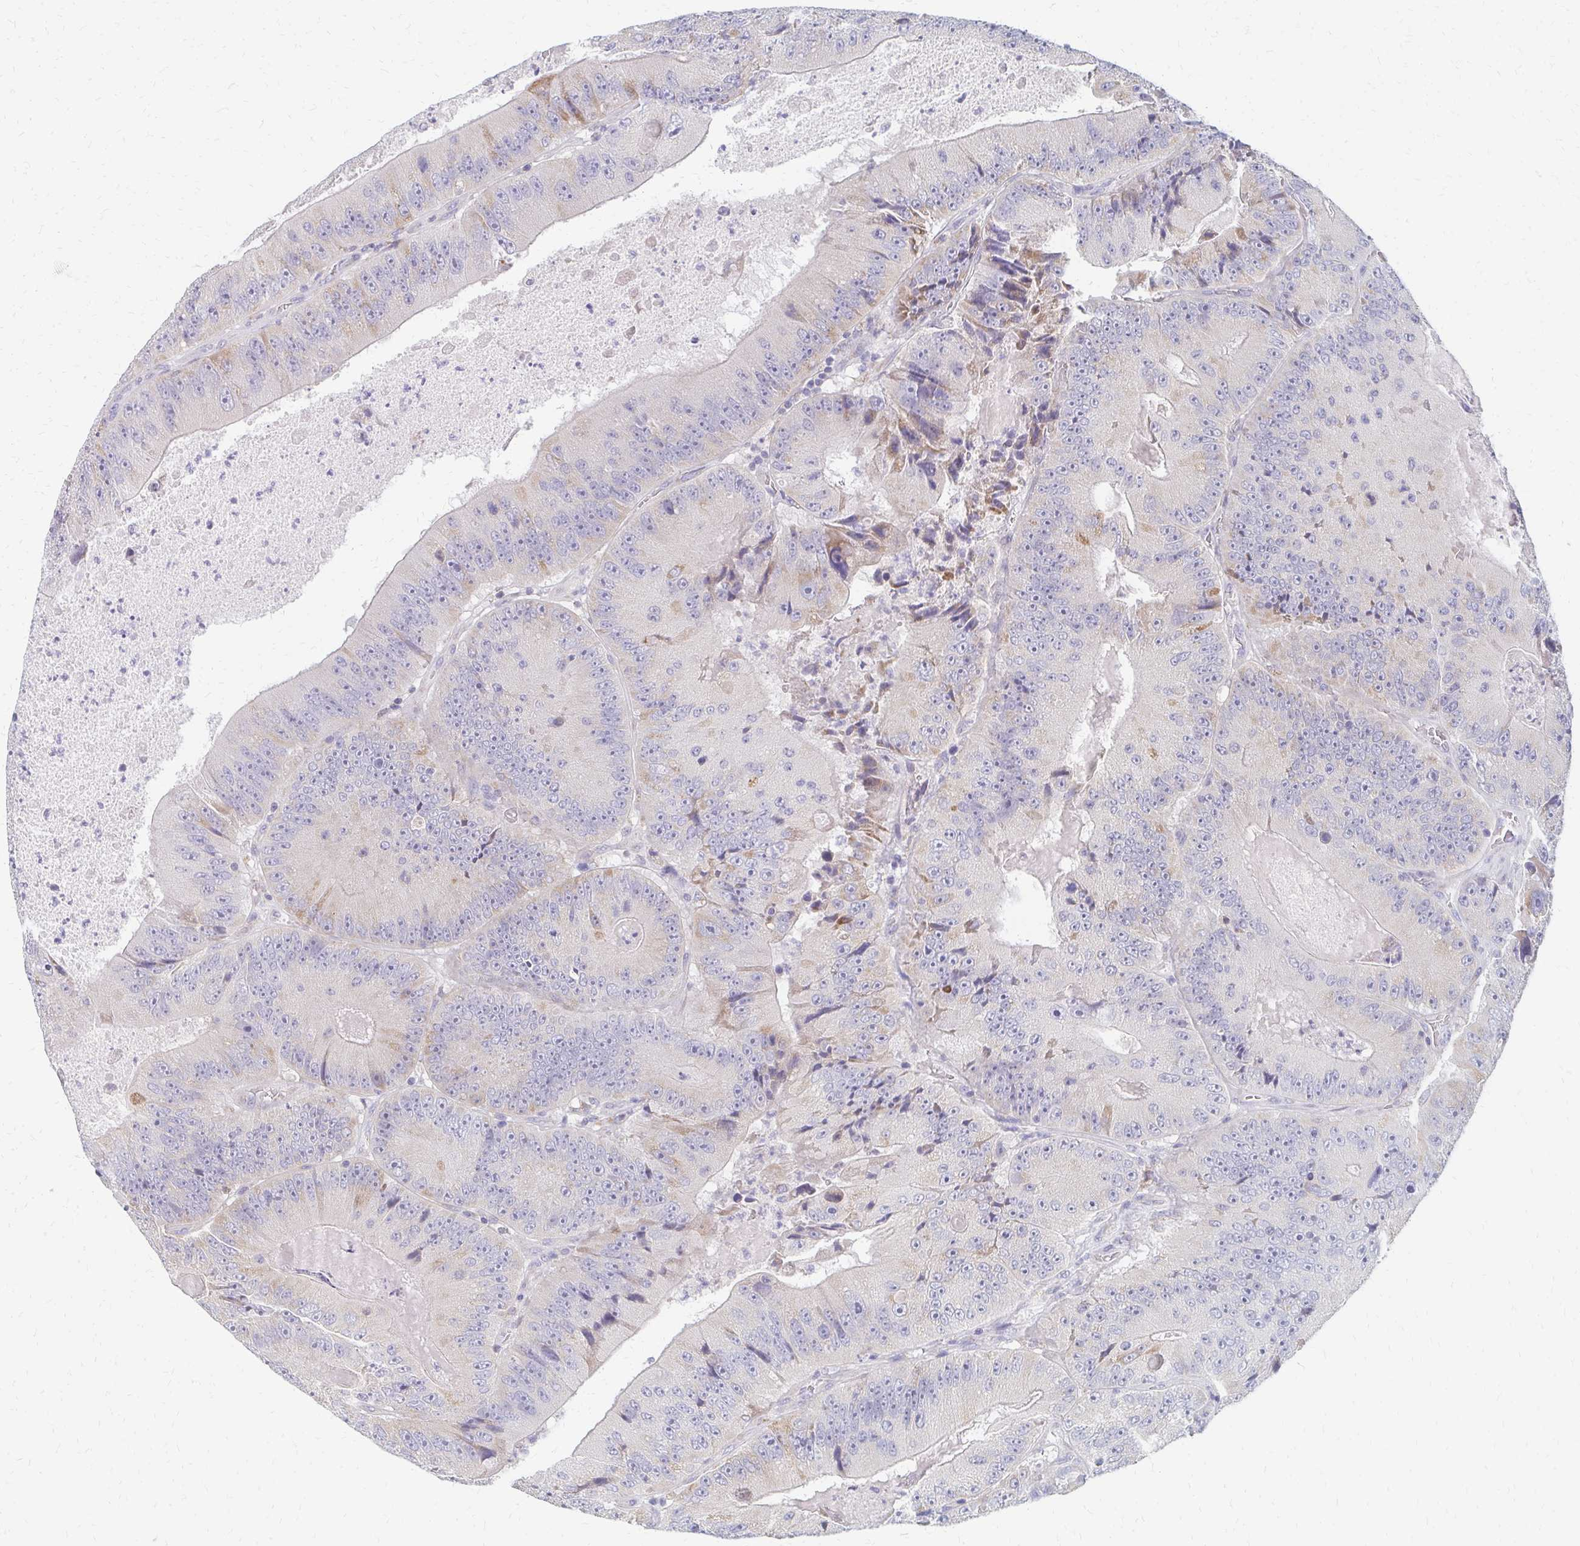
{"staining": {"intensity": "moderate", "quantity": "<25%", "location": "cytoplasmic/membranous"}, "tissue": "colorectal cancer", "cell_type": "Tumor cells", "image_type": "cancer", "snomed": [{"axis": "morphology", "description": "Adenocarcinoma, NOS"}, {"axis": "topography", "description": "Colon"}], "caption": "The image shows staining of colorectal cancer, revealing moderate cytoplasmic/membranous protein staining (brown color) within tumor cells.", "gene": "OR10V1", "patient": {"sex": "female", "age": 86}}